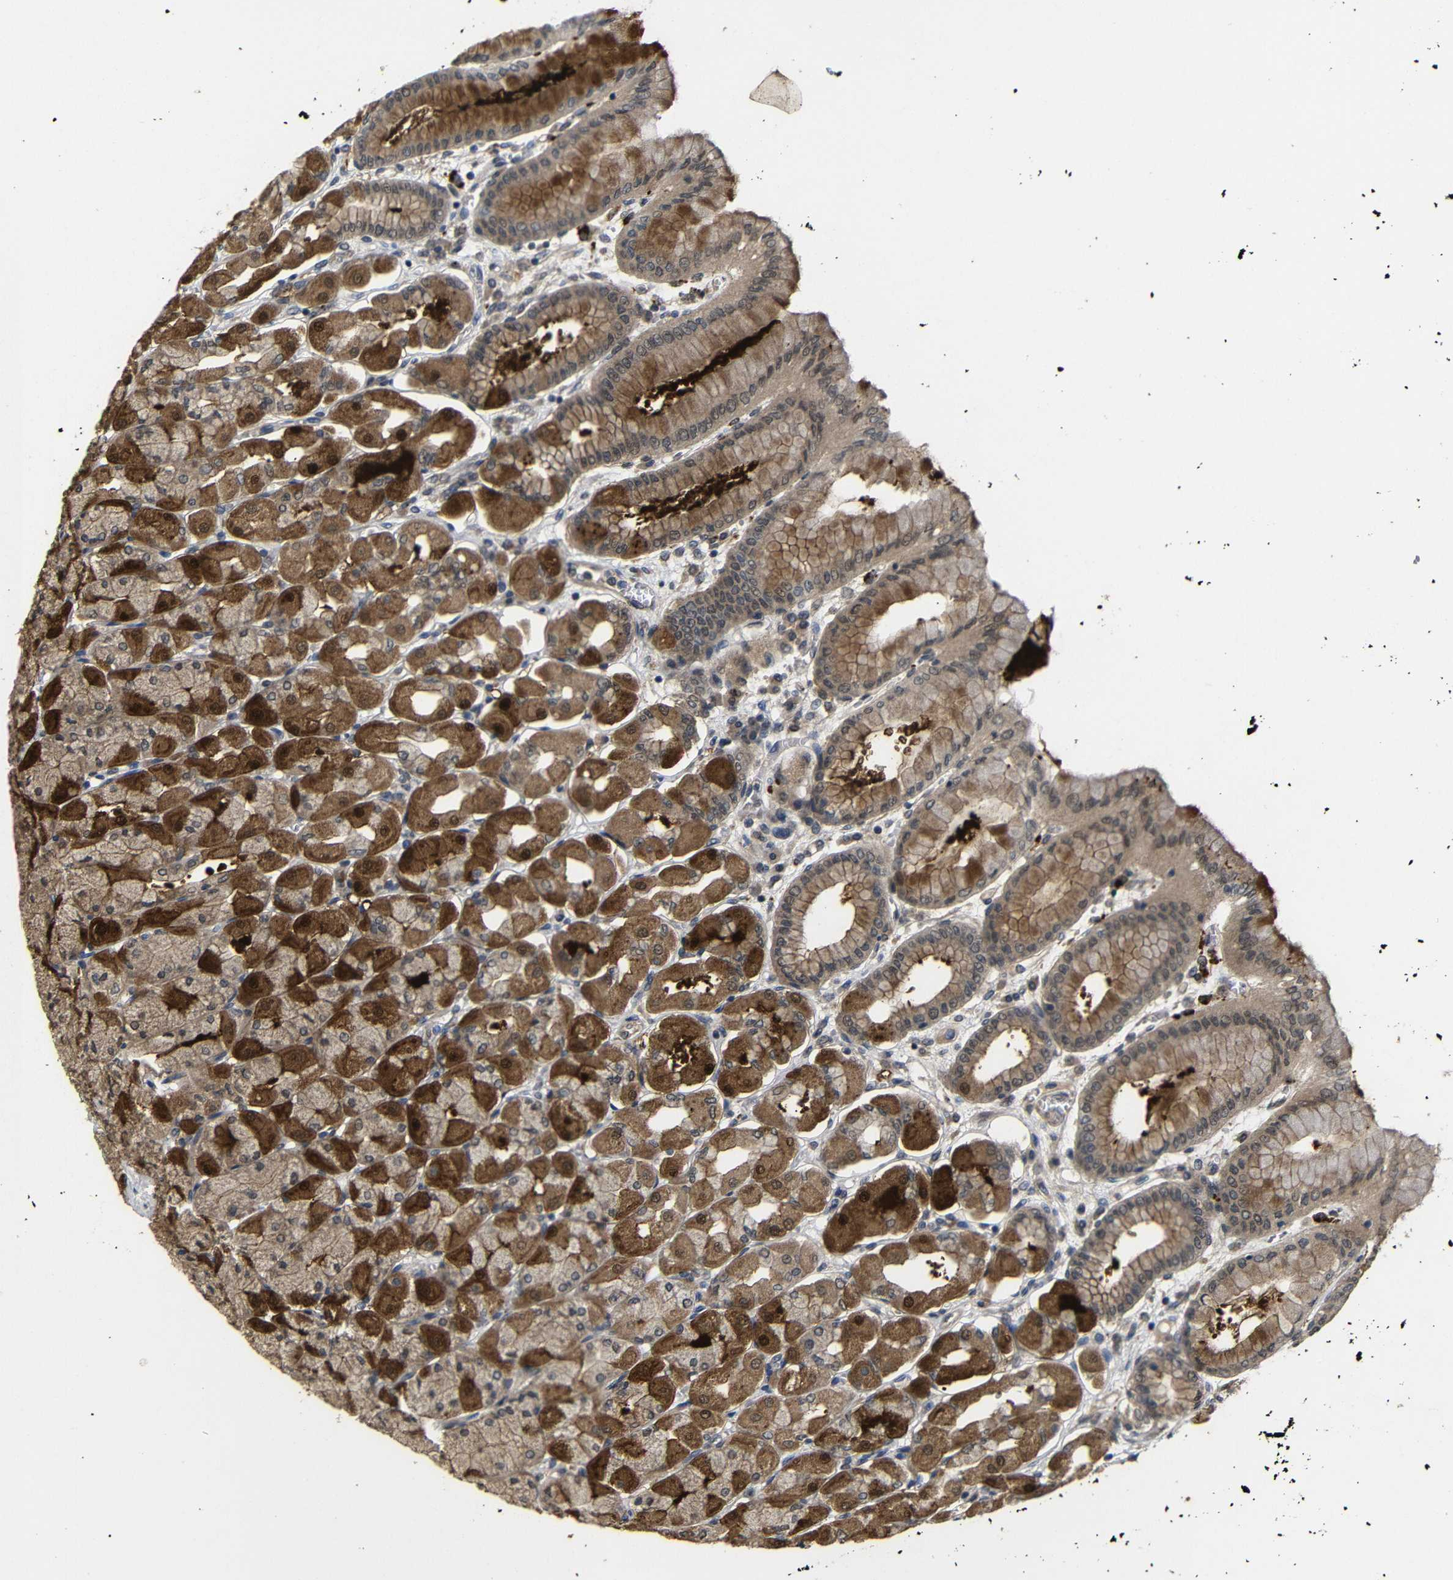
{"staining": {"intensity": "strong", "quantity": ">75%", "location": "cytoplasmic/membranous"}, "tissue": "stomach", "cell_type": "Glandular cells", "image_type": "normal", "snomed": [{"axis": "morphology", "description": "Normal tissue, NOS"}, {"axis": "topography", "description": "Stomach, upper"}], "caption": "Glandular cells show strong cytoplasmic/membranous positivity in about >75% of cells in normal stomach.", "gene": "ATG12", "patient": {"sex": "female", "age": 56}}